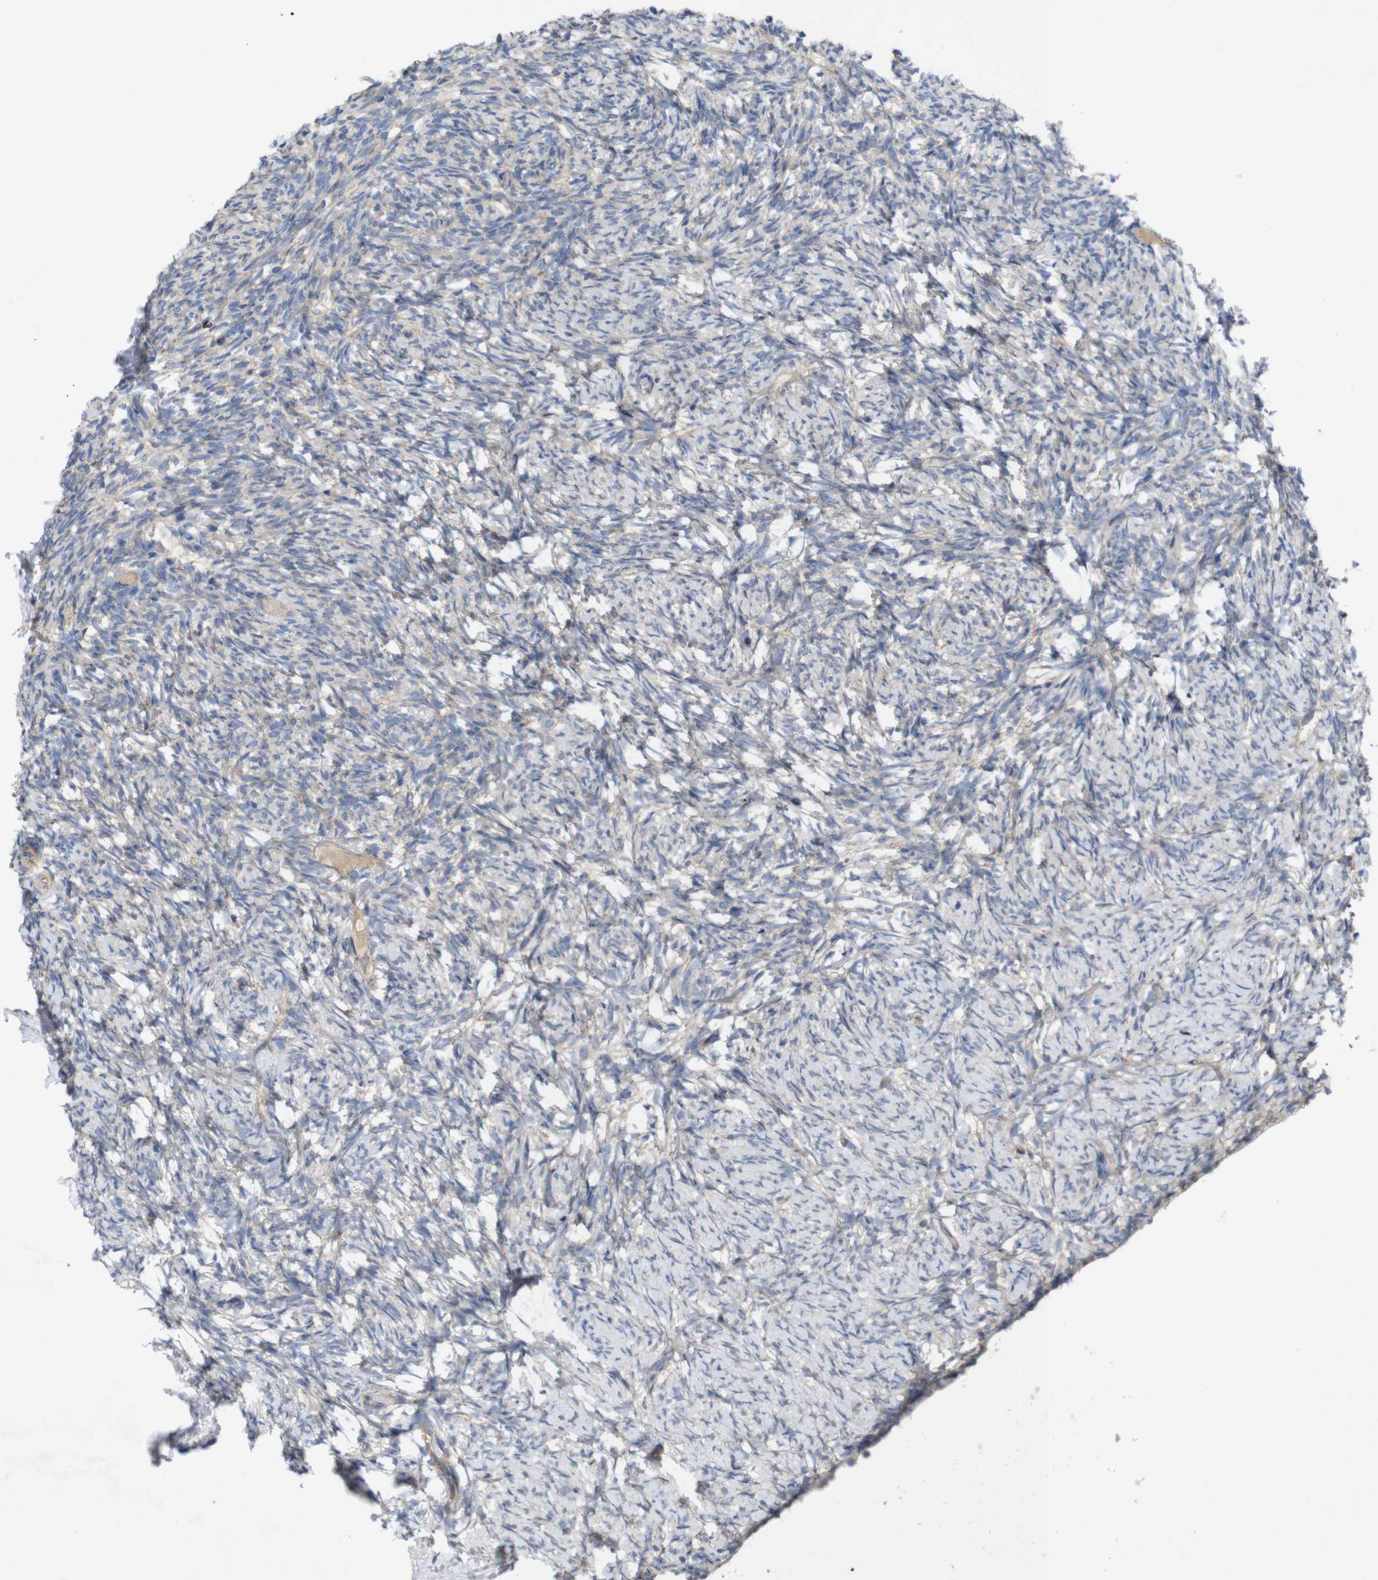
{"staining": {"intensity": "weak", "quantity": "<25%", "location": "cytoplasmic/membranous"}, "tissue": "ovary", "cell_type": "Ovarian stroma cells", "image_type": "normal", "snomed": [{"axis": "morphology", "description": "Normal tissue, NOS"}, {"axis": "topography", "description": "Ovary"}], "caption": "The immunohistochemistry image has no significant positivity in ovarian stroma cells of ovary.", "gene": "KIDINS220", "patient": {"sex": "female", "age": 60}}